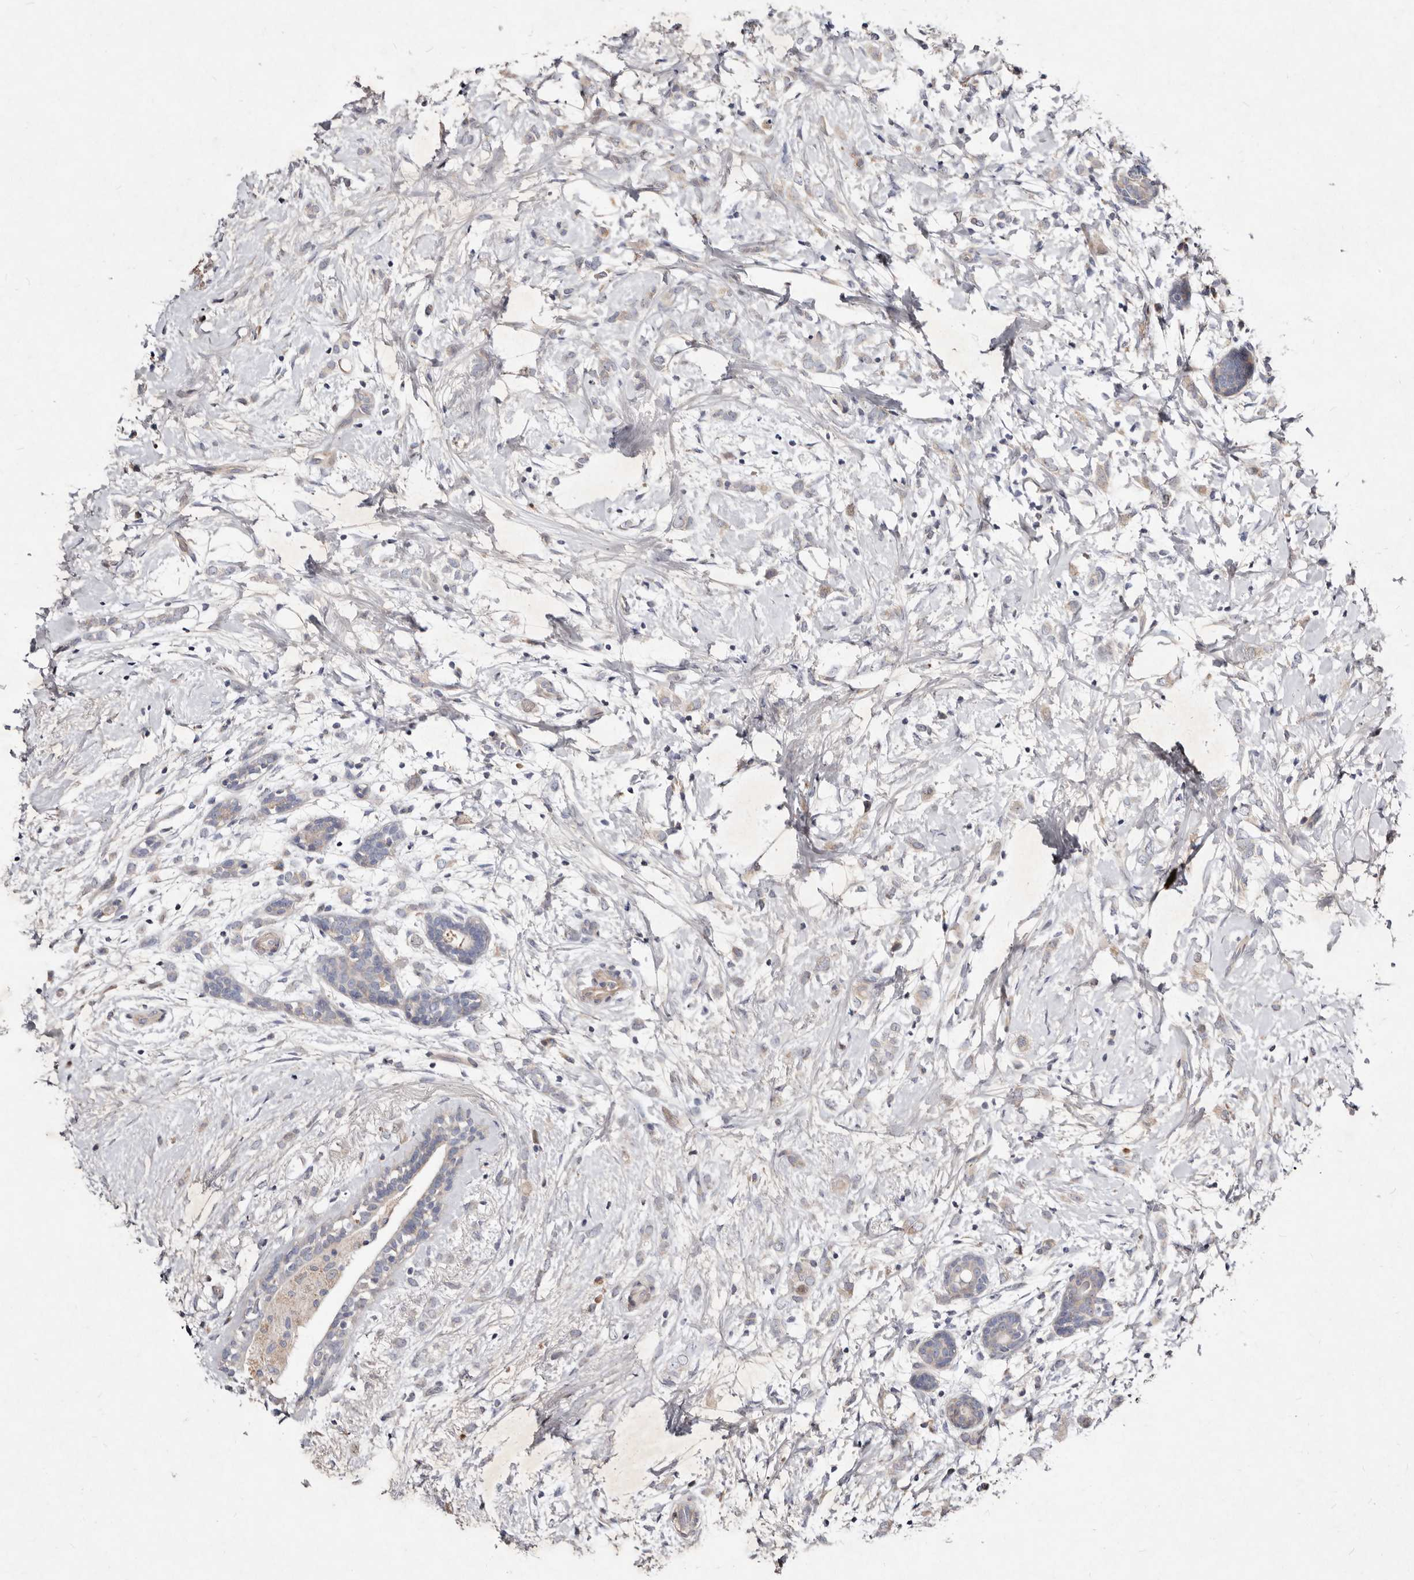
{"staining": {"intensity": "negative", "quantity": "none", "location": "none"}, "tissue": "breast cancer", "cell_type": "Tumor cells", "image_type": "cancer", "snomed": [{"axis": "morphology", "description": "Normal tissue, NOS"}, {"axis": "morphology", "description": "Lobular carcinoma"}, {"axis": "topography", "description": "Breast"}], "caption": "Immunohistochemistry (IHC) histopathology image of neoplastic tissue: breast cancer stained with DAB exhibits no significant protein staining in tumor cells.", "gene": "SLC25A20", "patient": {"sex": "female", "age": 47}}